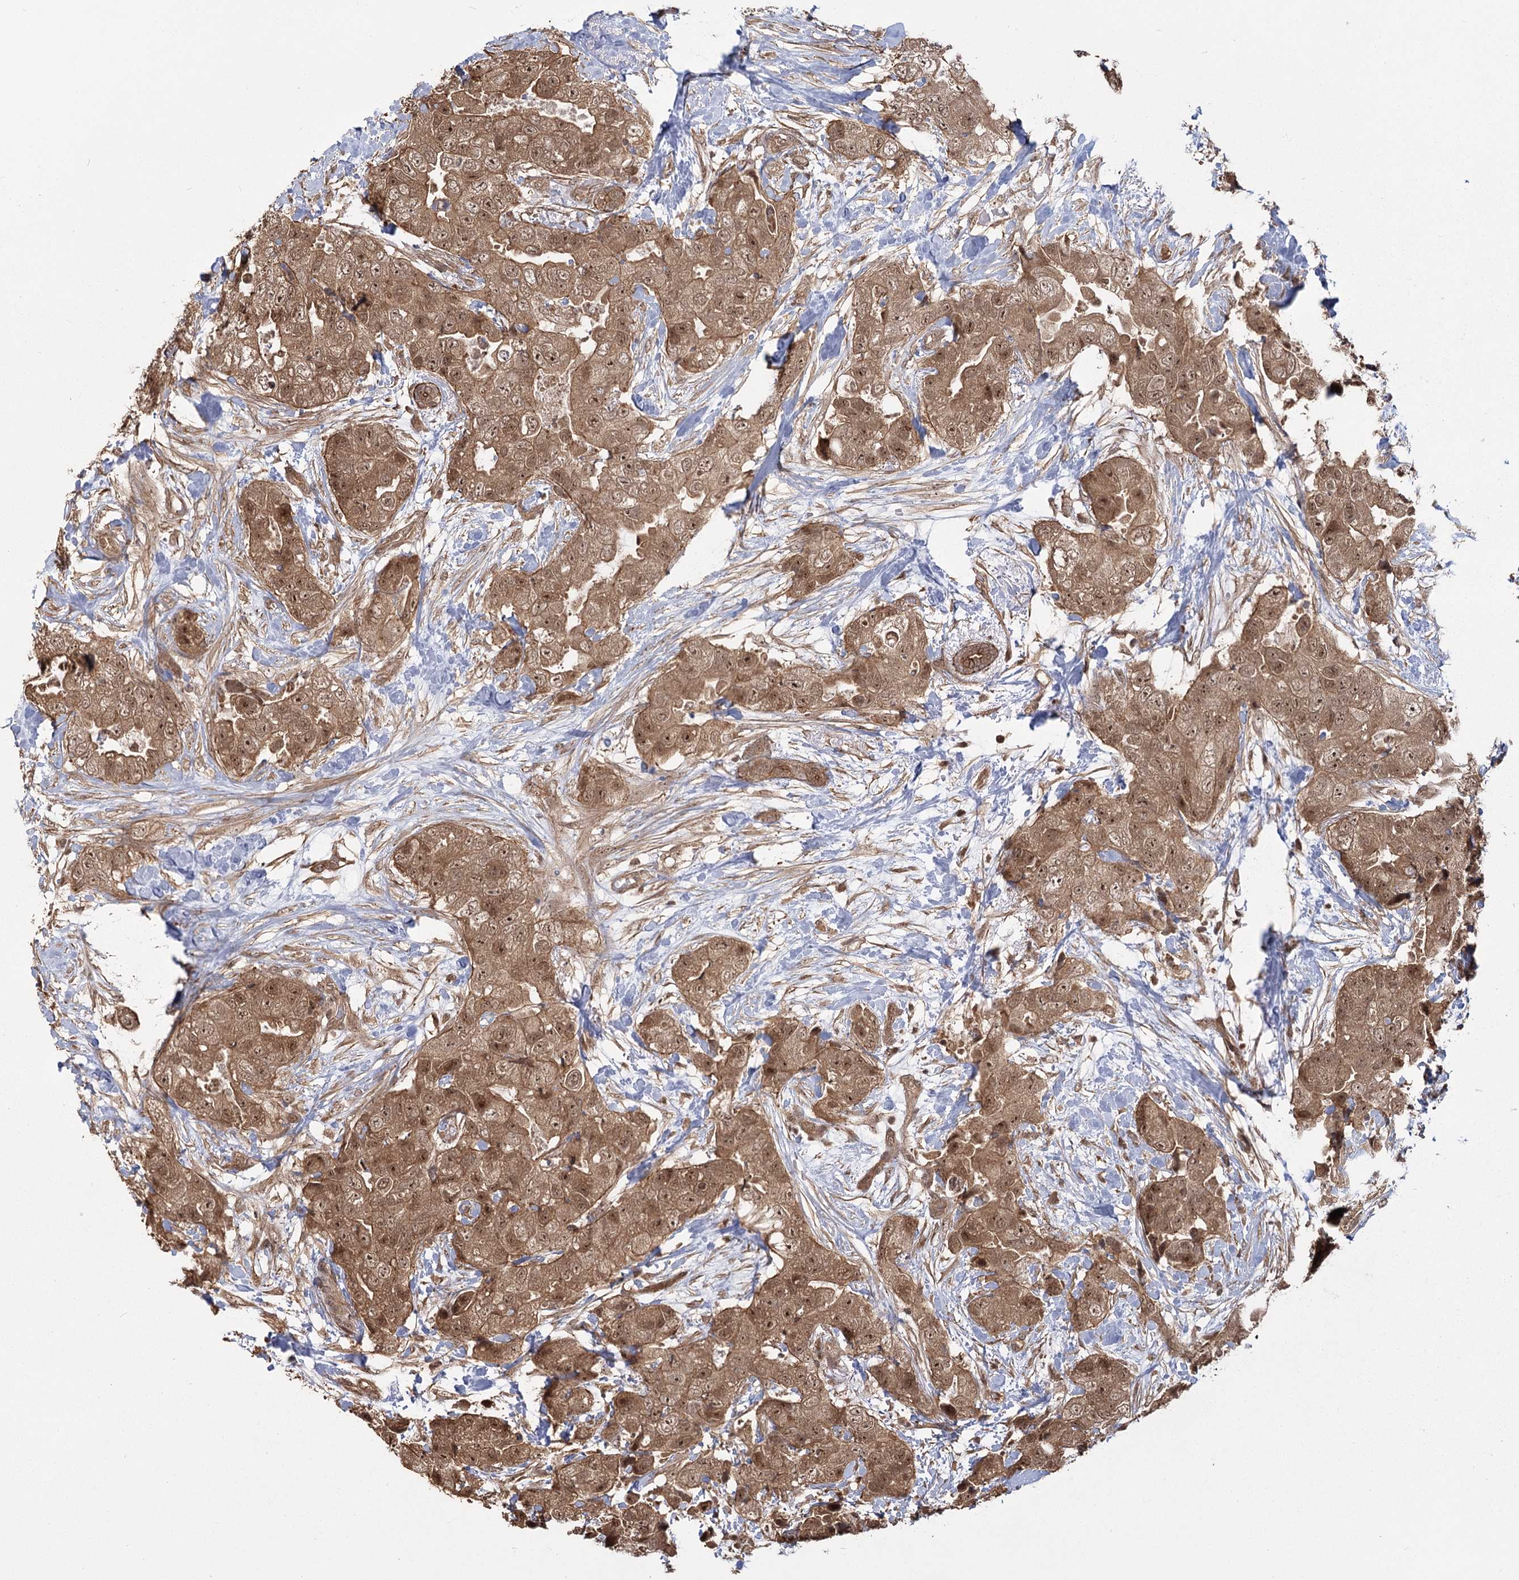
{"staining": {"intensity": "moderate", "quantity": ">75%", "location": "cytoplasmic/membranous,nuclear"}, "tissue": "breast cancer", "cell_type": "Tumor cells", "image_type": "cancer", "snomed": [{"axis": "morphology", "description": "Duct carcinoma"}, {"axis": "topography", "description": "Breast"}], "caption": "Brown immunohistochemical staining in human breast cancer (intraductal carcinoma) shows moderate cytoplasmic/membranous and nuclear positivity in approximately >75% of tumor cells. (DAB IHC with brightfield microscopy, high magnification).", "gene": "R3HDM2", "patient": {"sex": "female", "age": 62}}